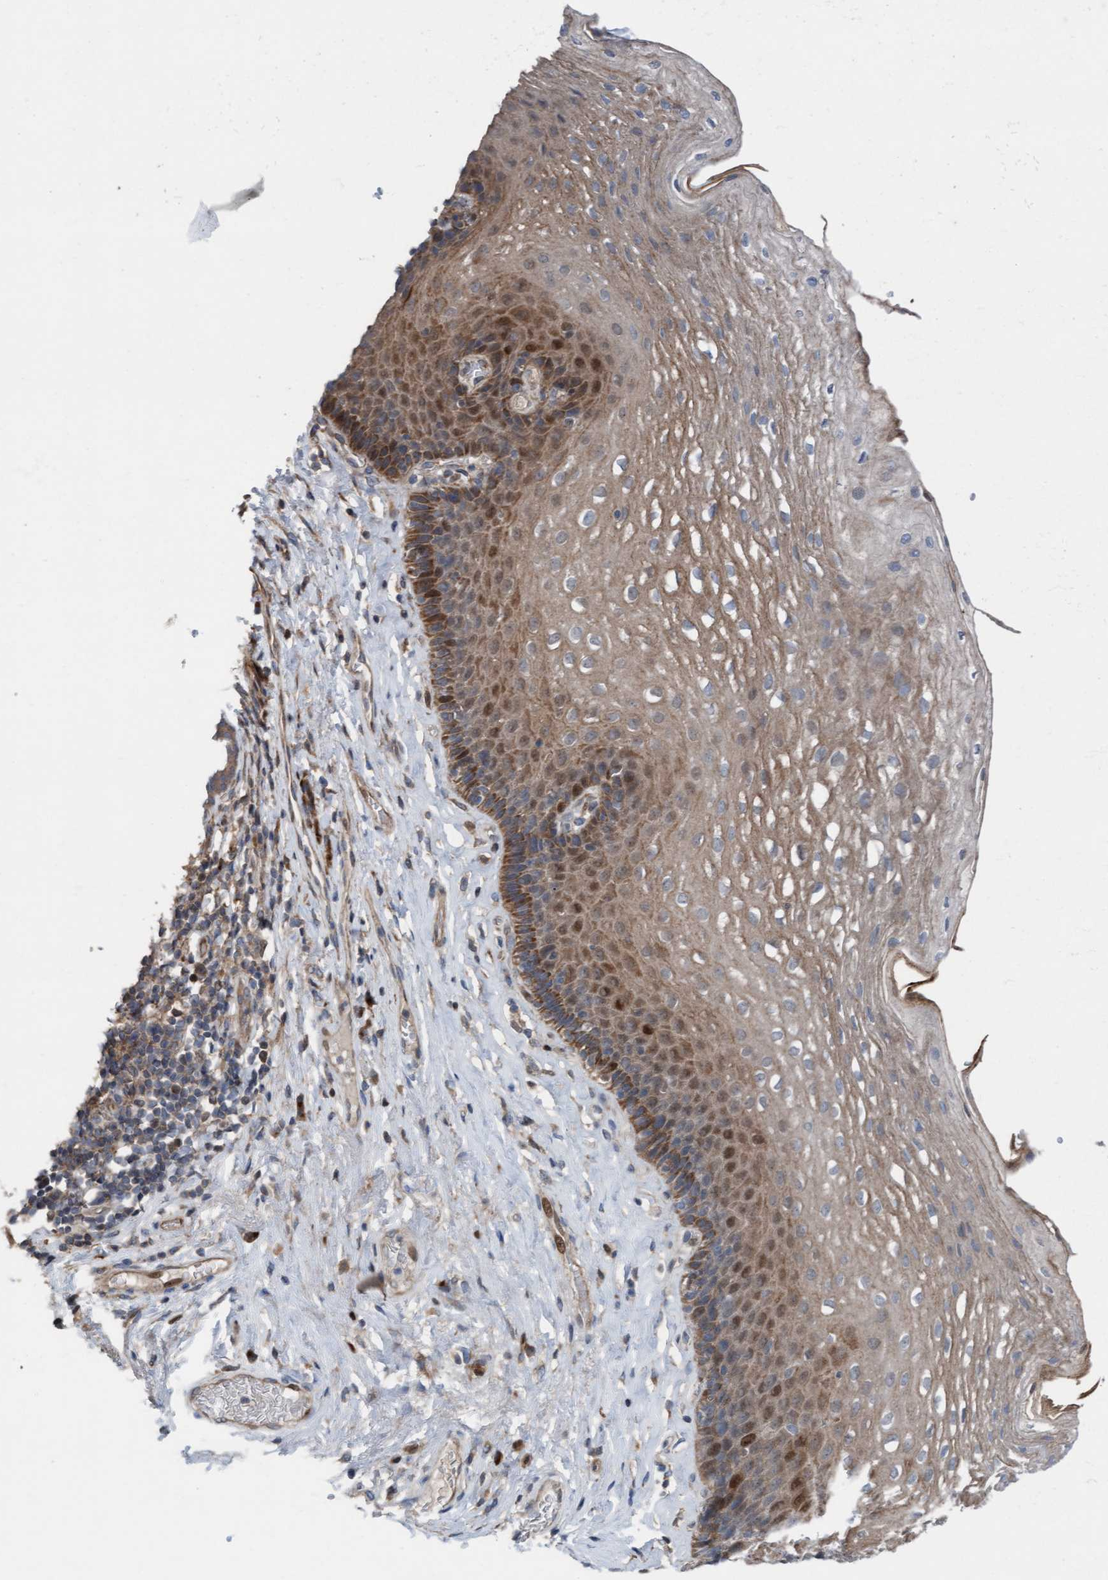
{"staining": {"intensity": "moderate", "quantity": ">75%", "location": "cytoplasmic/membranous,nuclear"}, "tissue": "esophagus", "cell_type": "Squamous epithelial cells", "image_type": "normal", "snomed": [{"axis": "morphology", "description": "Normal tissue, NOS"}, {"axis": "topography", "description": "Esophagus"}], "caption": "Squamous epithelial cells reveal medium levels of moderate cytoplasmic/membranous,nuclear expression in approximately >75% of cells in unremarkable esophagus. (Brightfield microscopy of DAB IHC at high magnification).", "gene": "KLHL26", "patient": {"sex": "female", "age": 66}}